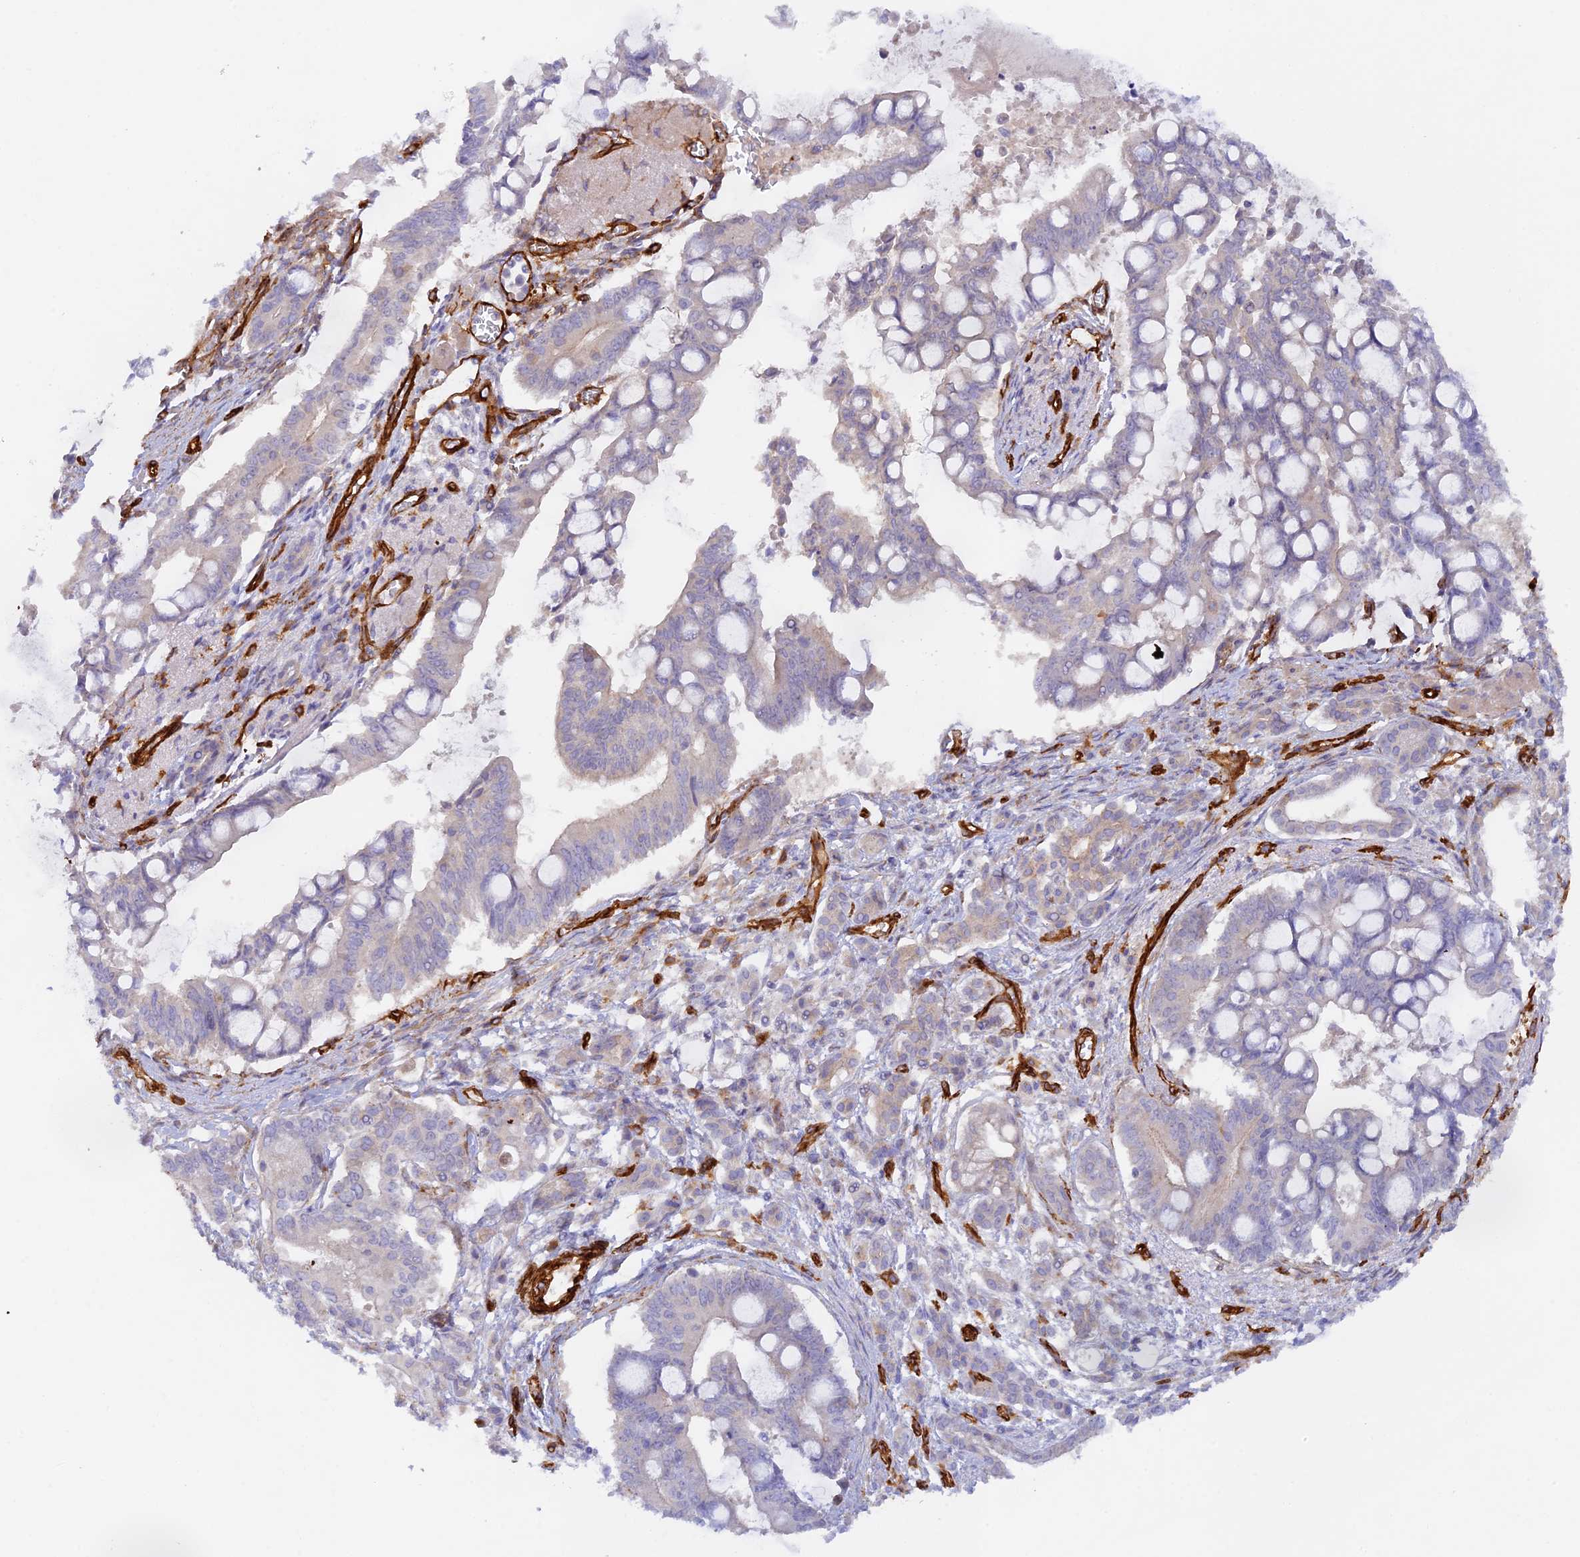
{"staining": {"intensity": "negative", "quantity": "none", "location": "none"}, "tissue": "pancreatic cancer", "cell_type": "Tumor cells", "image_type": "cancer", "snomed": [{"axis": "morphology", "description": "Adenocarcinoma, NOS"}, {"axis": "topography", "description": "Pancreas"}], "caption": "Pancreatic cancer (adenocarcinoma) stained for a protein using immunohistochemistry (IHC) displays no staining tumor cells.", "gene": "MYO9A", "patient": {"sex": "male", "age": 68}}